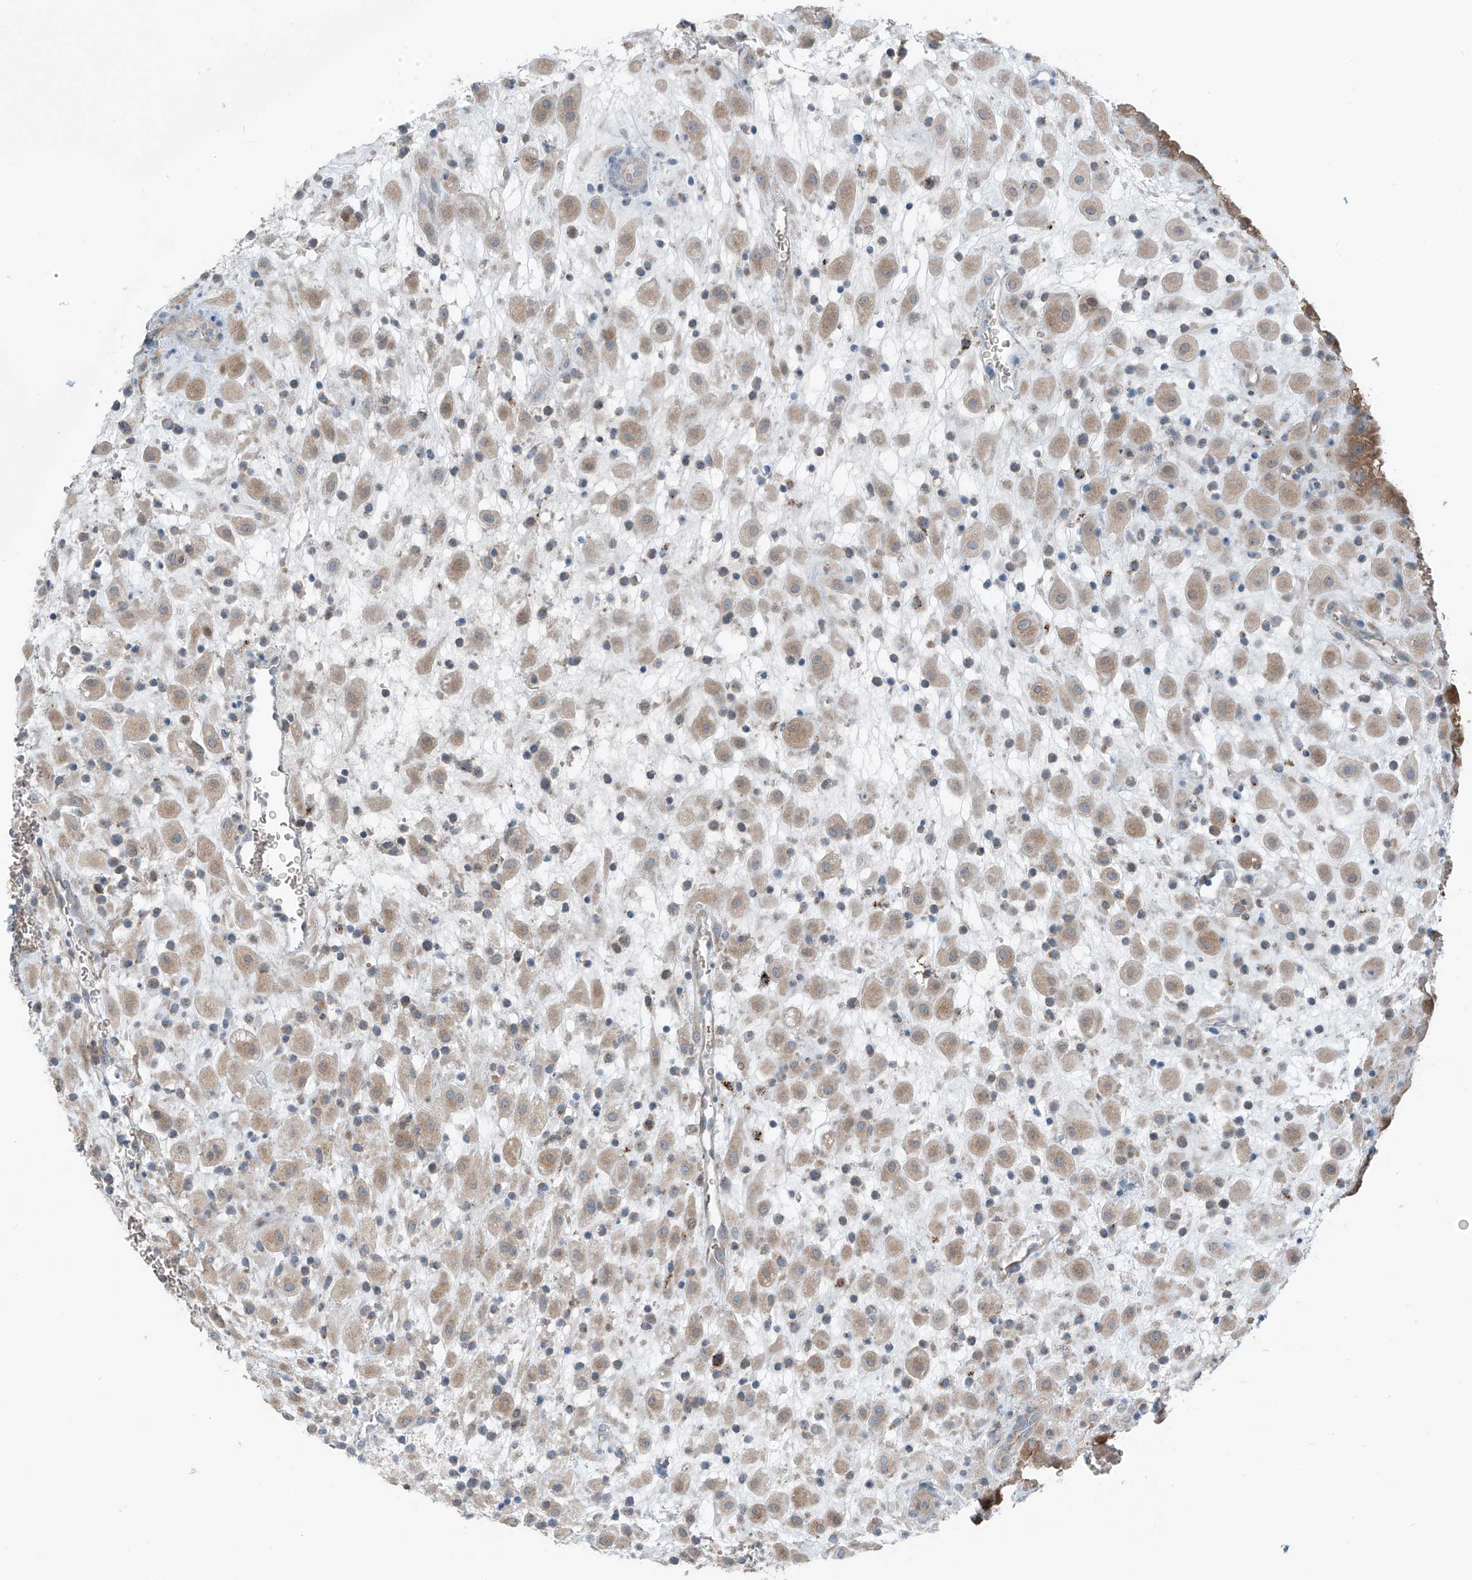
{"staining": {"intensity": "weak", "quantity": ">75%", "location": "cytoplasmic/membranous"}, "tissue": "placenta", "cell_type": "Decidual cells", "image_type": "normal", "snomed": [{"axis": "morphology", "description": "Normal tissue, NOS"}, {"axis": "topography", "description": "Placenta"}], "caption": "Immunohistochemical staining of normal human placenta reveals >75% levels of weak cytoplasmic/membranous protein staining in approximately >75% of decidual cells.", "gene": "SLC12A6", "patient": {"sex": "female", "age": 35}}